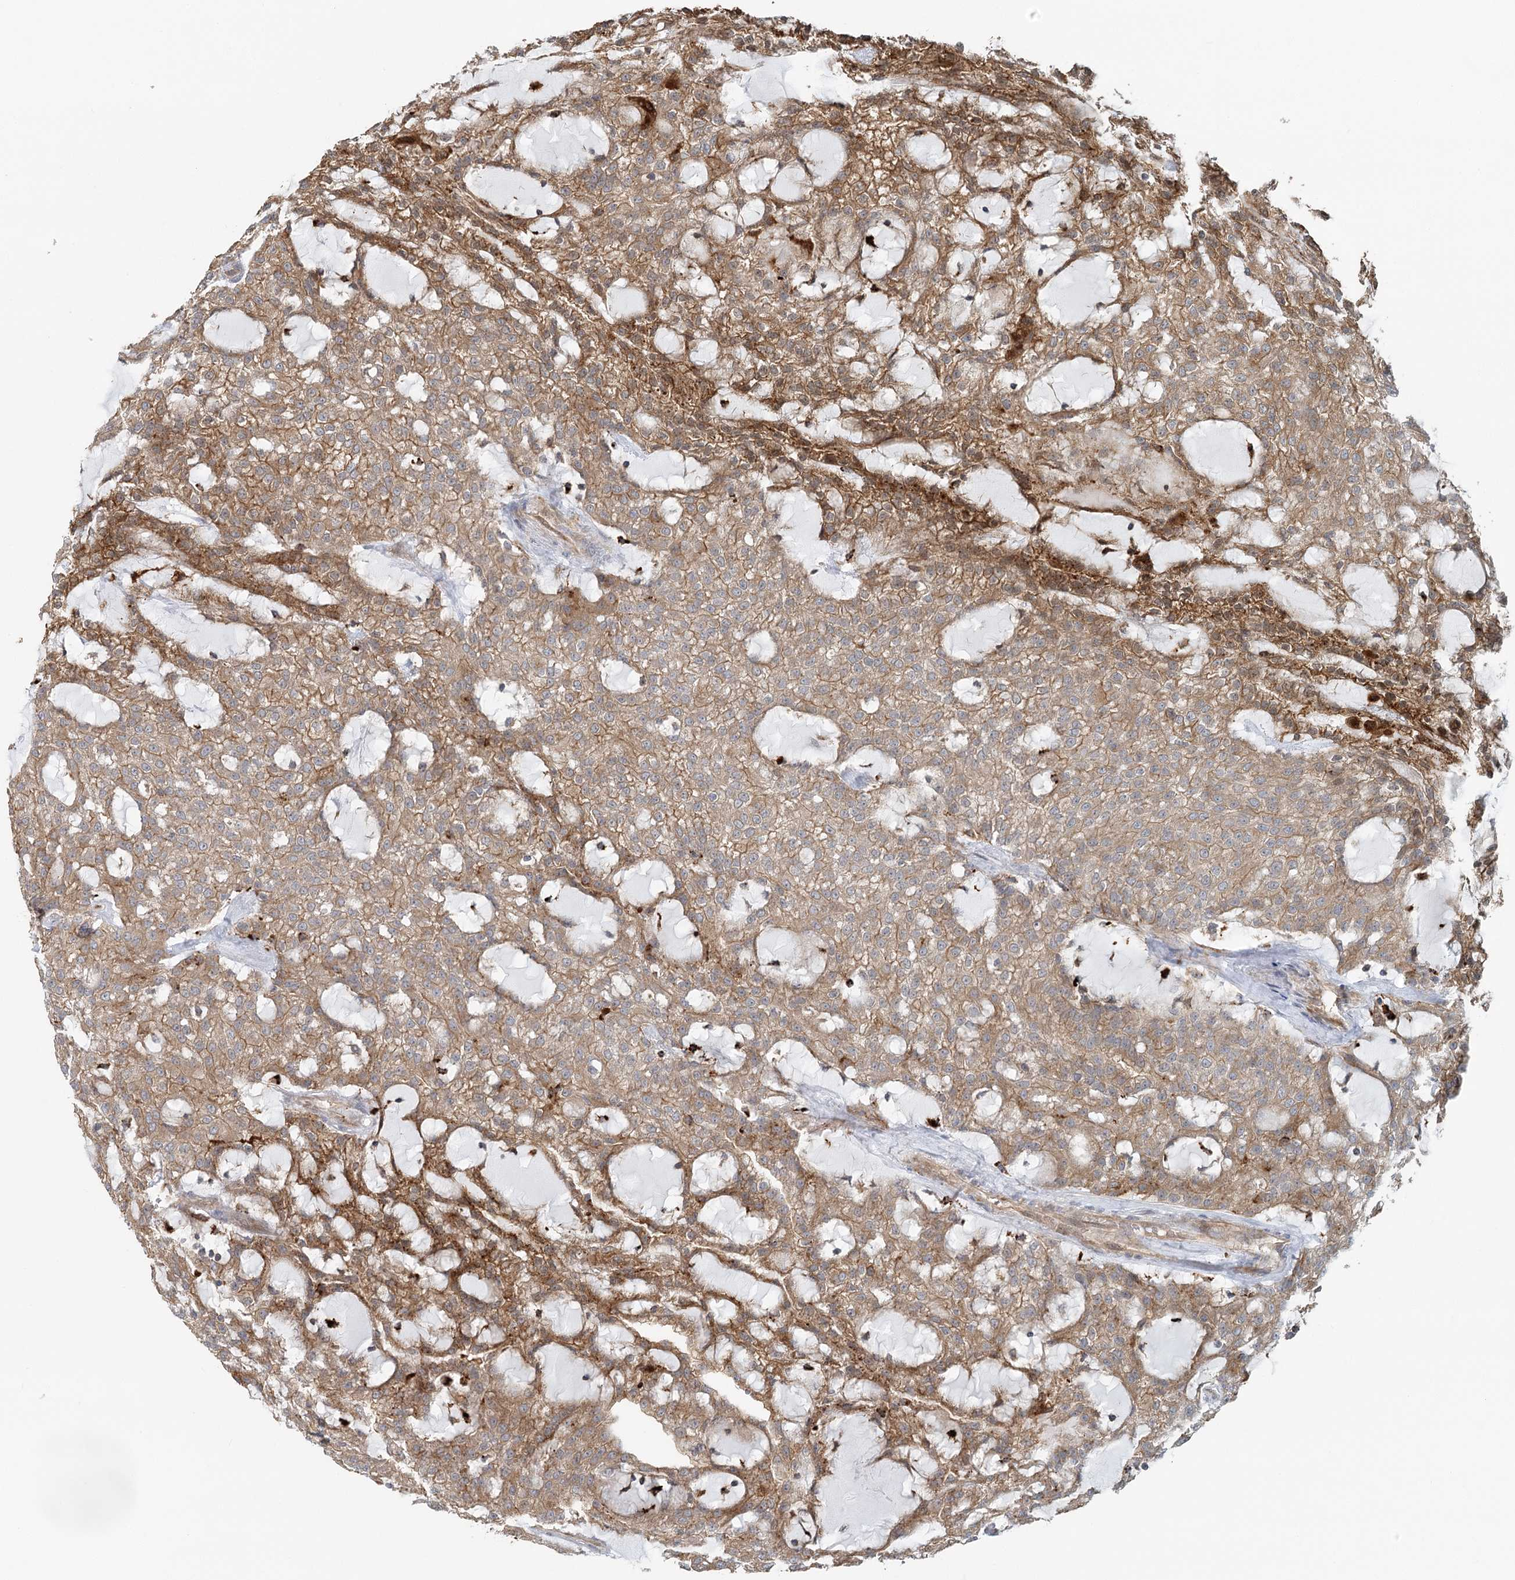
{"staining": {"intensity": "moderate", "quantity": ">75%", "location": "cytoplasmic/membranous"}, "tissue": "renal cancer", "cell_type": "Tumor cells", "image_type": "cancer", "snomed": [{"axis": "morphology", "description": "Adenocarcinoma, NOS"}, {"axis": "topography", "description": "Kidney"}], "caption": "Human renal cancer stained with a brown dye reveals moderate cytoplasmic/membranous positive positivity in about >75% of tumor cells.", "gene": "GBE1", "patient": {"sex": "male", "age": 63}}